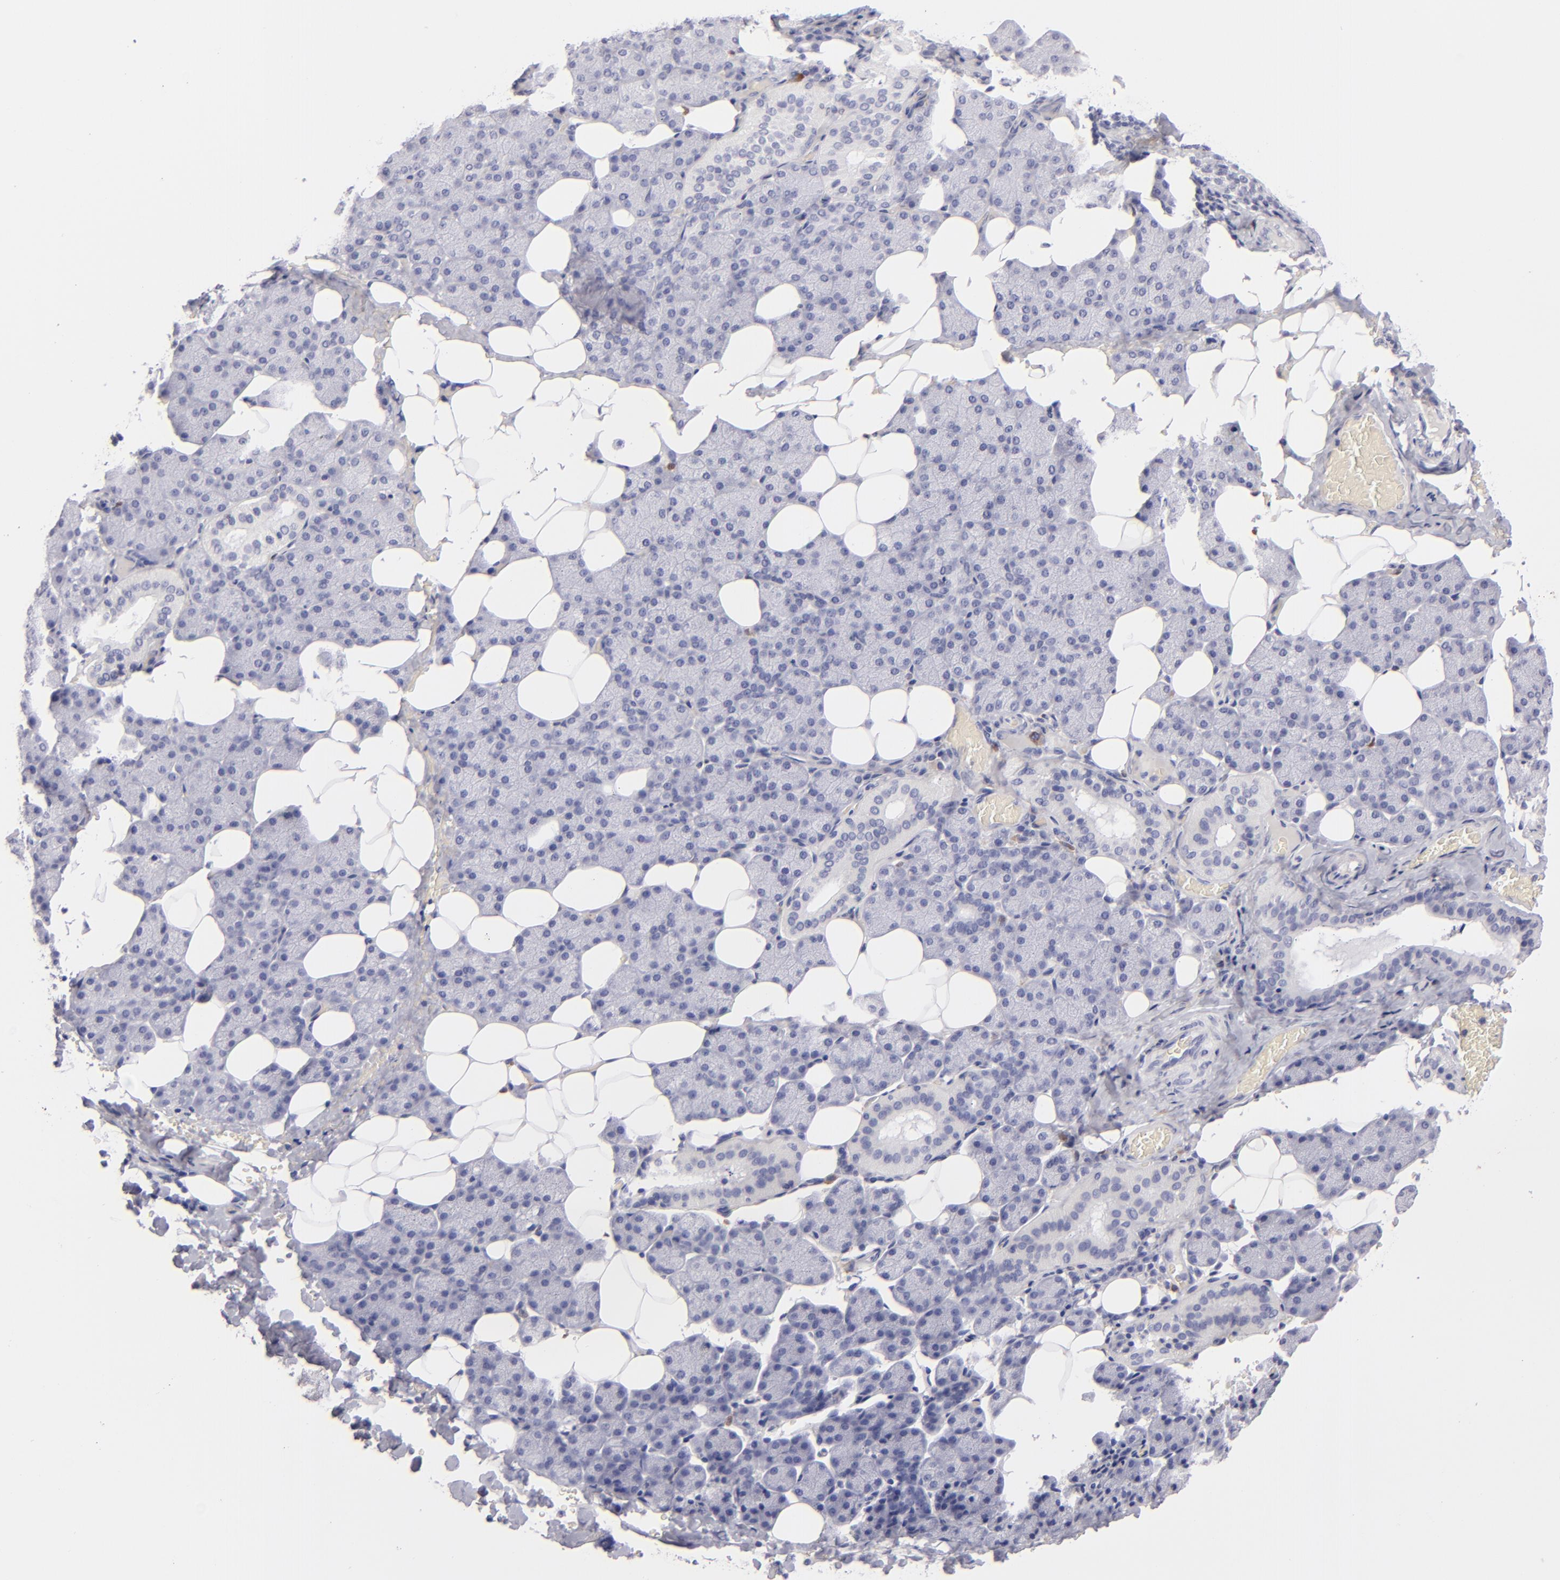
{"staining": {"intensity": "negative", "quantity": "none", "location": "none"}, "tissue": "salivary gland", "cell_type": "Glandular cells", "image_type": "normal", "snomed": [{"axis": "morphology", "description": "Normal tissue, NOS"}, {"axis": "topography", "description": "Lymph node"}, {"axis": "topography", "description": "Salivary gland"}], "caption": "This image is of benign salivary gland stained with immunohistochemistry (IHC) to label a protein in brown with the nuclei are counter-stained blue. There is no staining in glandular cells. Brightfield microscopy of immunohistochemistry (IHC) stained with DAB (brown) and hematoxylin (blue), captured at high magnification.", "gene": "F13A1", "patient": {"sex": "male", "age": 8}}